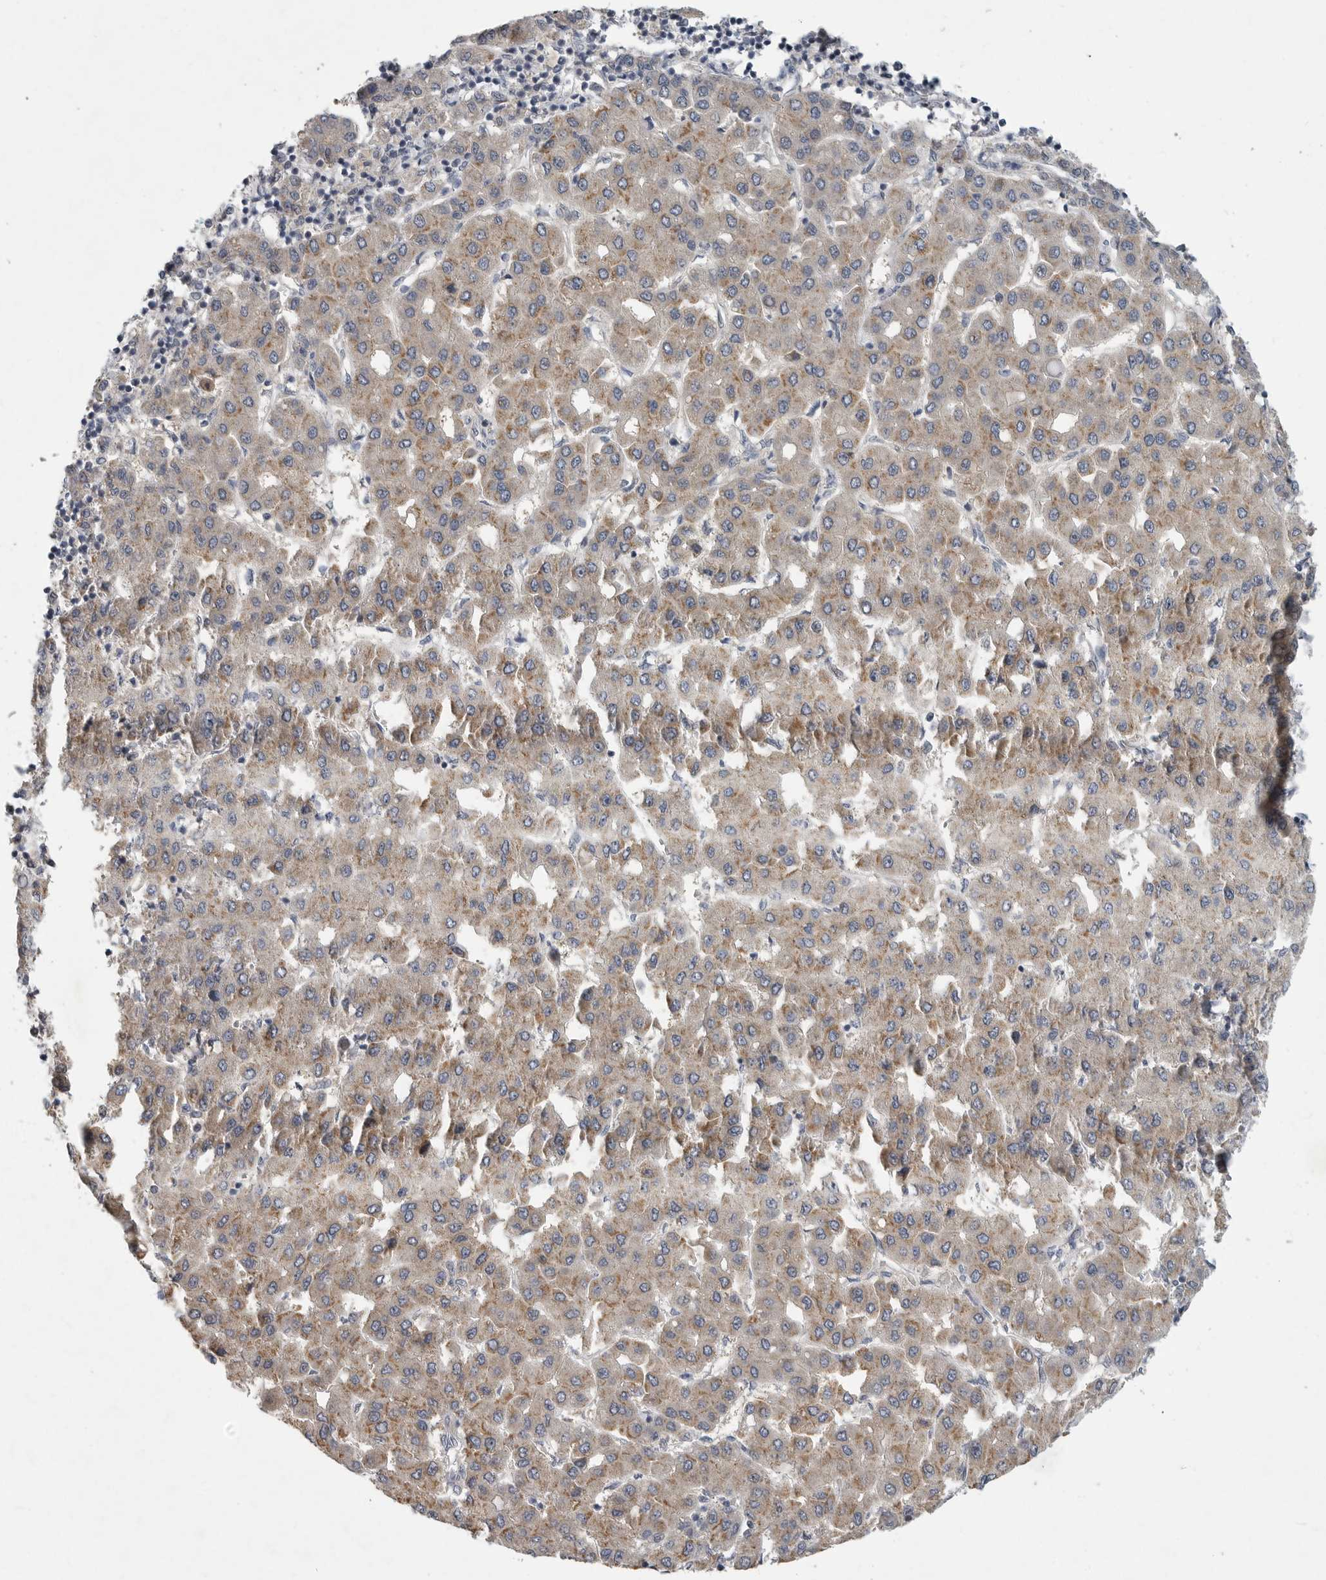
{"staining": {"intensity": "moderate", "quantity": "25%-75%", "location": "cytoplasmic/membranous"}, "tissue": "liver cancer", "cell_type": "Tumor cells", "image_type": "cancer", "snomed": [{"axis": "morphology", "description": "Carcinoma, Hepatocellular, NOS"}, {"axis": "topography", "description": "Liver"}], "caption": "Hepatocellular carcinoma (liver) was stained to show a protein in brown. There is medium levels of moderate cytoplasmic/membranous staining in about 25%-75% of tumor cells.", "gene": "FBXO43", "patient": {"sex": "male", "age": 65}}